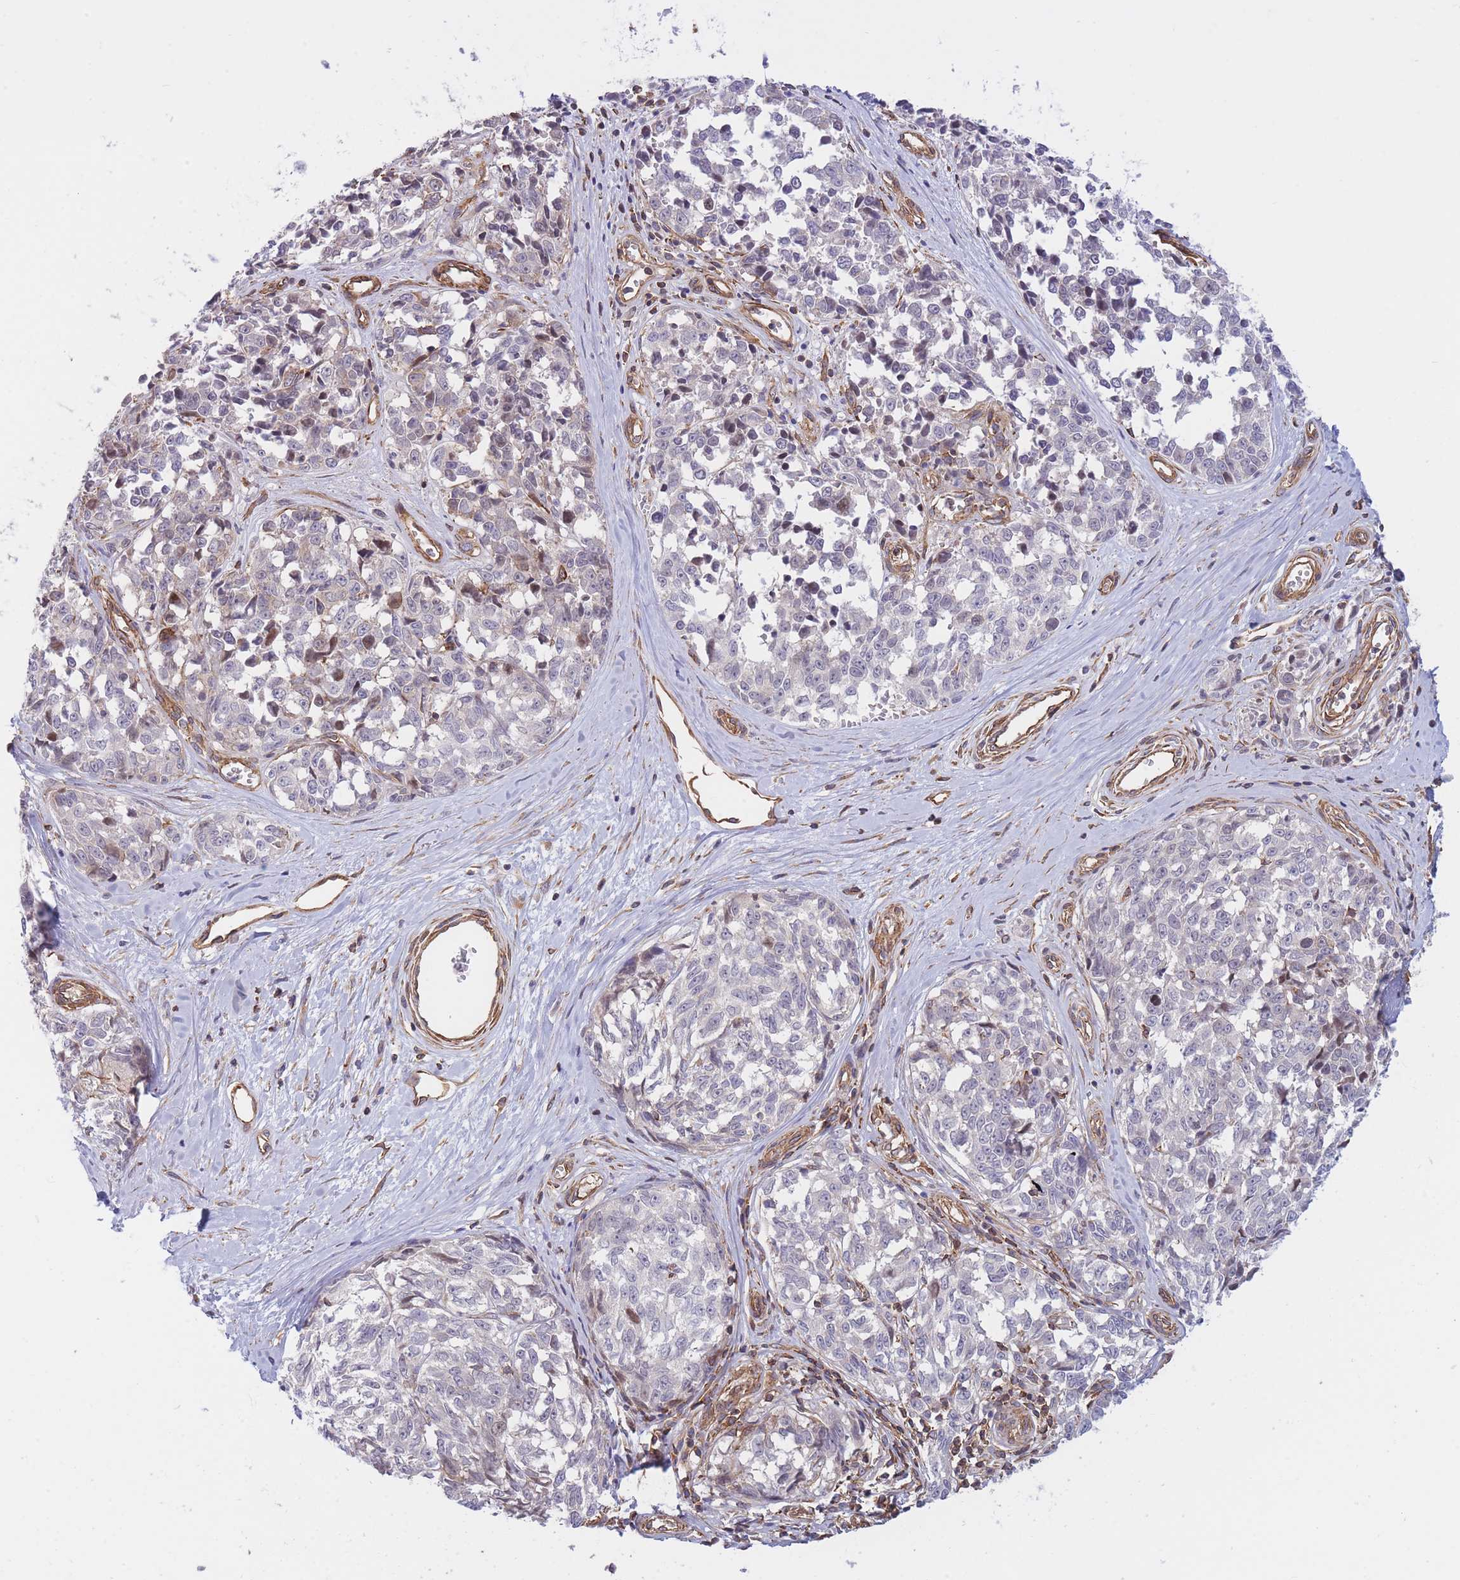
{"staining": {"intensity": "negative", "quantity": "none", "location": "none"}, "tissue": "melanoma", "cell_type": "Tumor cells", "image_type": "cancer", "snomed": [{"axis": "morphology", "description": "Normal tissue, NOS"}, {"axis": "morphology", "description": "Malignant melanoma, NOS"}, {"axis": "topography", "description": "Skin"}], "caption": "Immunohistochemical staining of melanoma demonstrates no significant expression in tumor cells.", "gene": "CDC25B", "patient": {"sex": "female", "age": 64}}